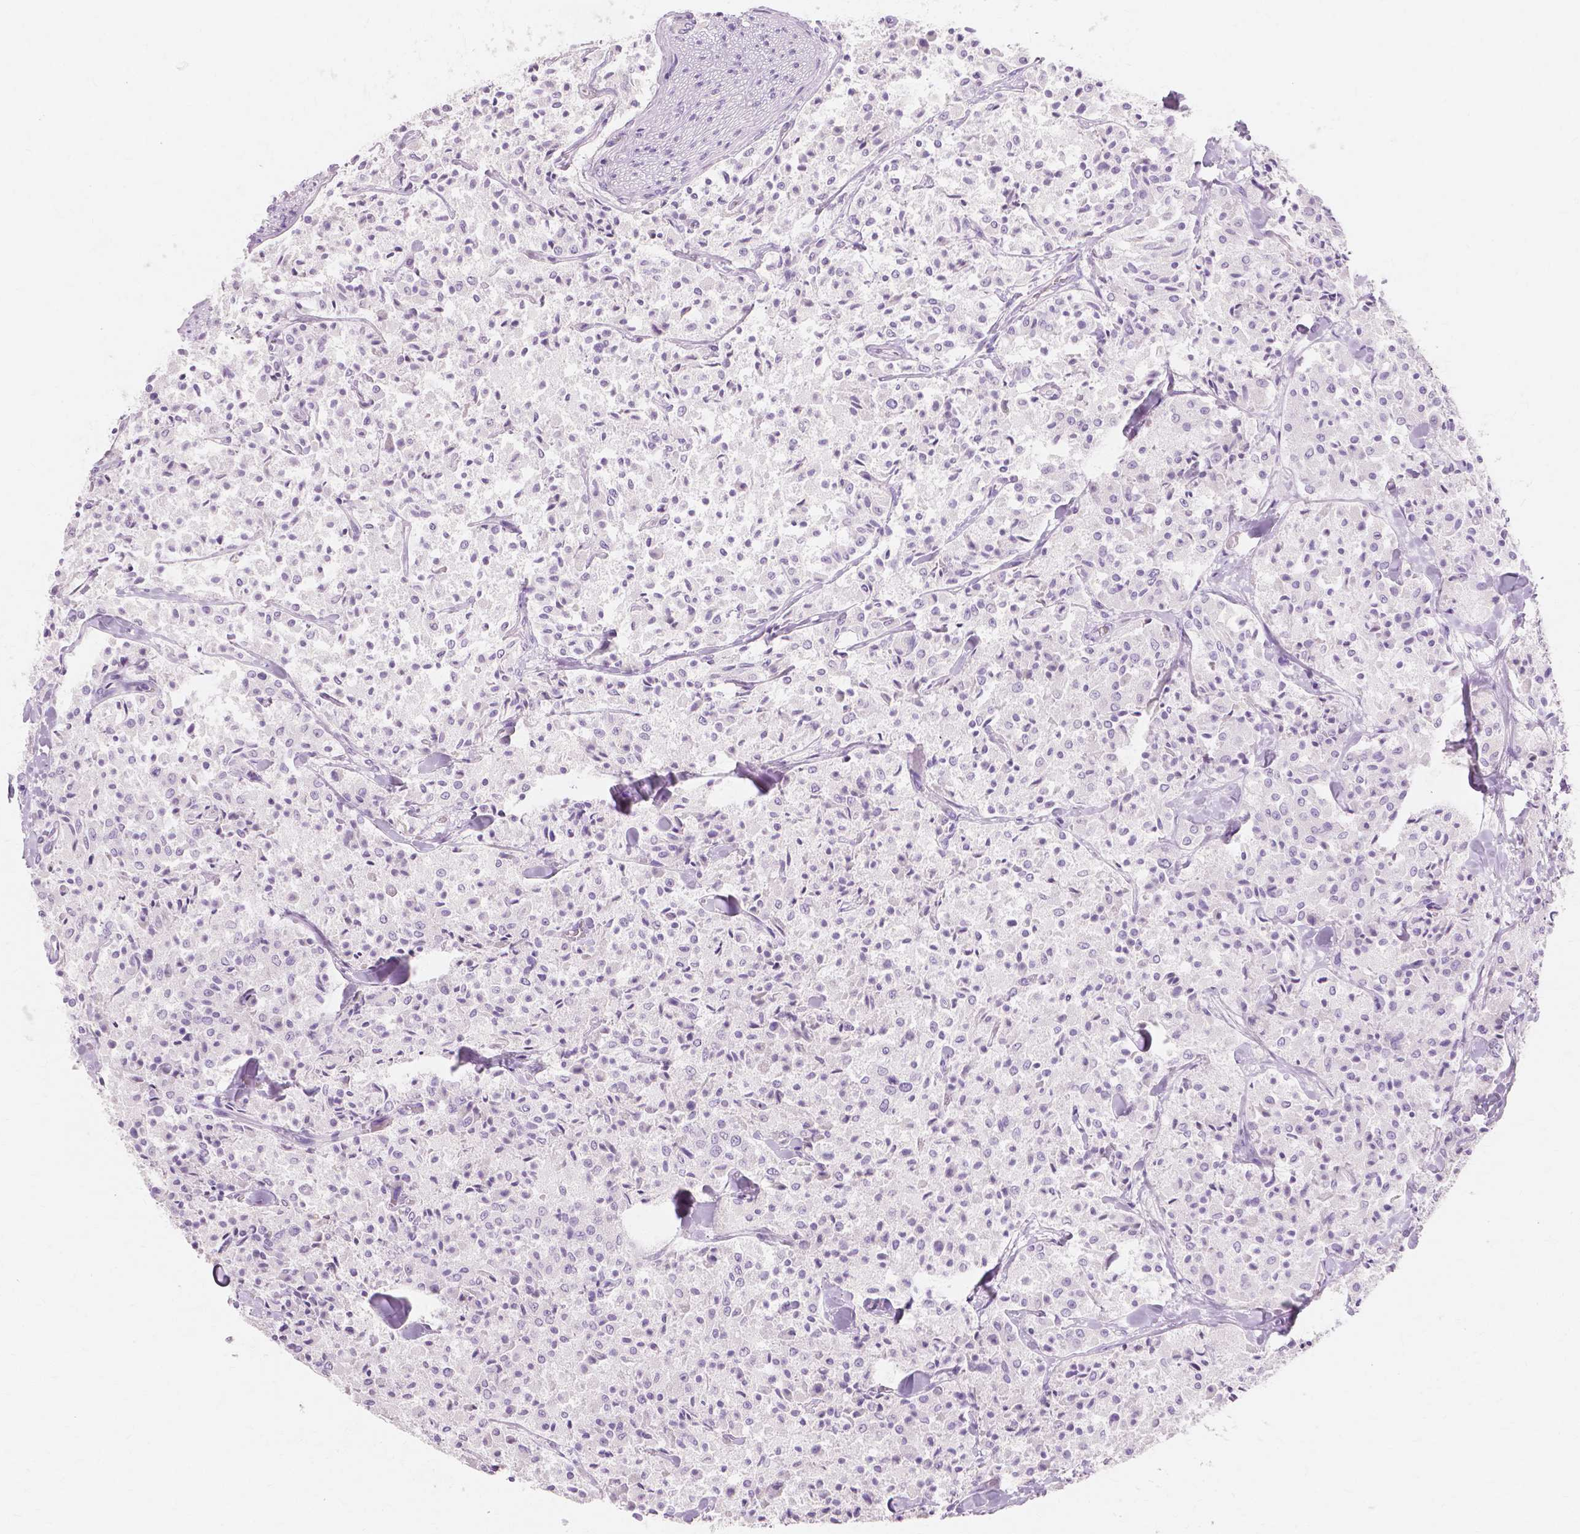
{"staining": {"intensity": "negative", "quantity": "none", "location": "none"}, "tissue": "carcinoid", "cell_type": "Tumor cells", "image_type": "cancer", "snomed": [{"axis": "morphology", "description": "Carcinoid, malignant, NOS"}, {"axis": "topography", "description": "Lung"}], "caption": "Tumor cells show no significant positivity in carcinoid (malignant).", "gene": "MUC12", "patient": {"sex": "male", "age": 71}}